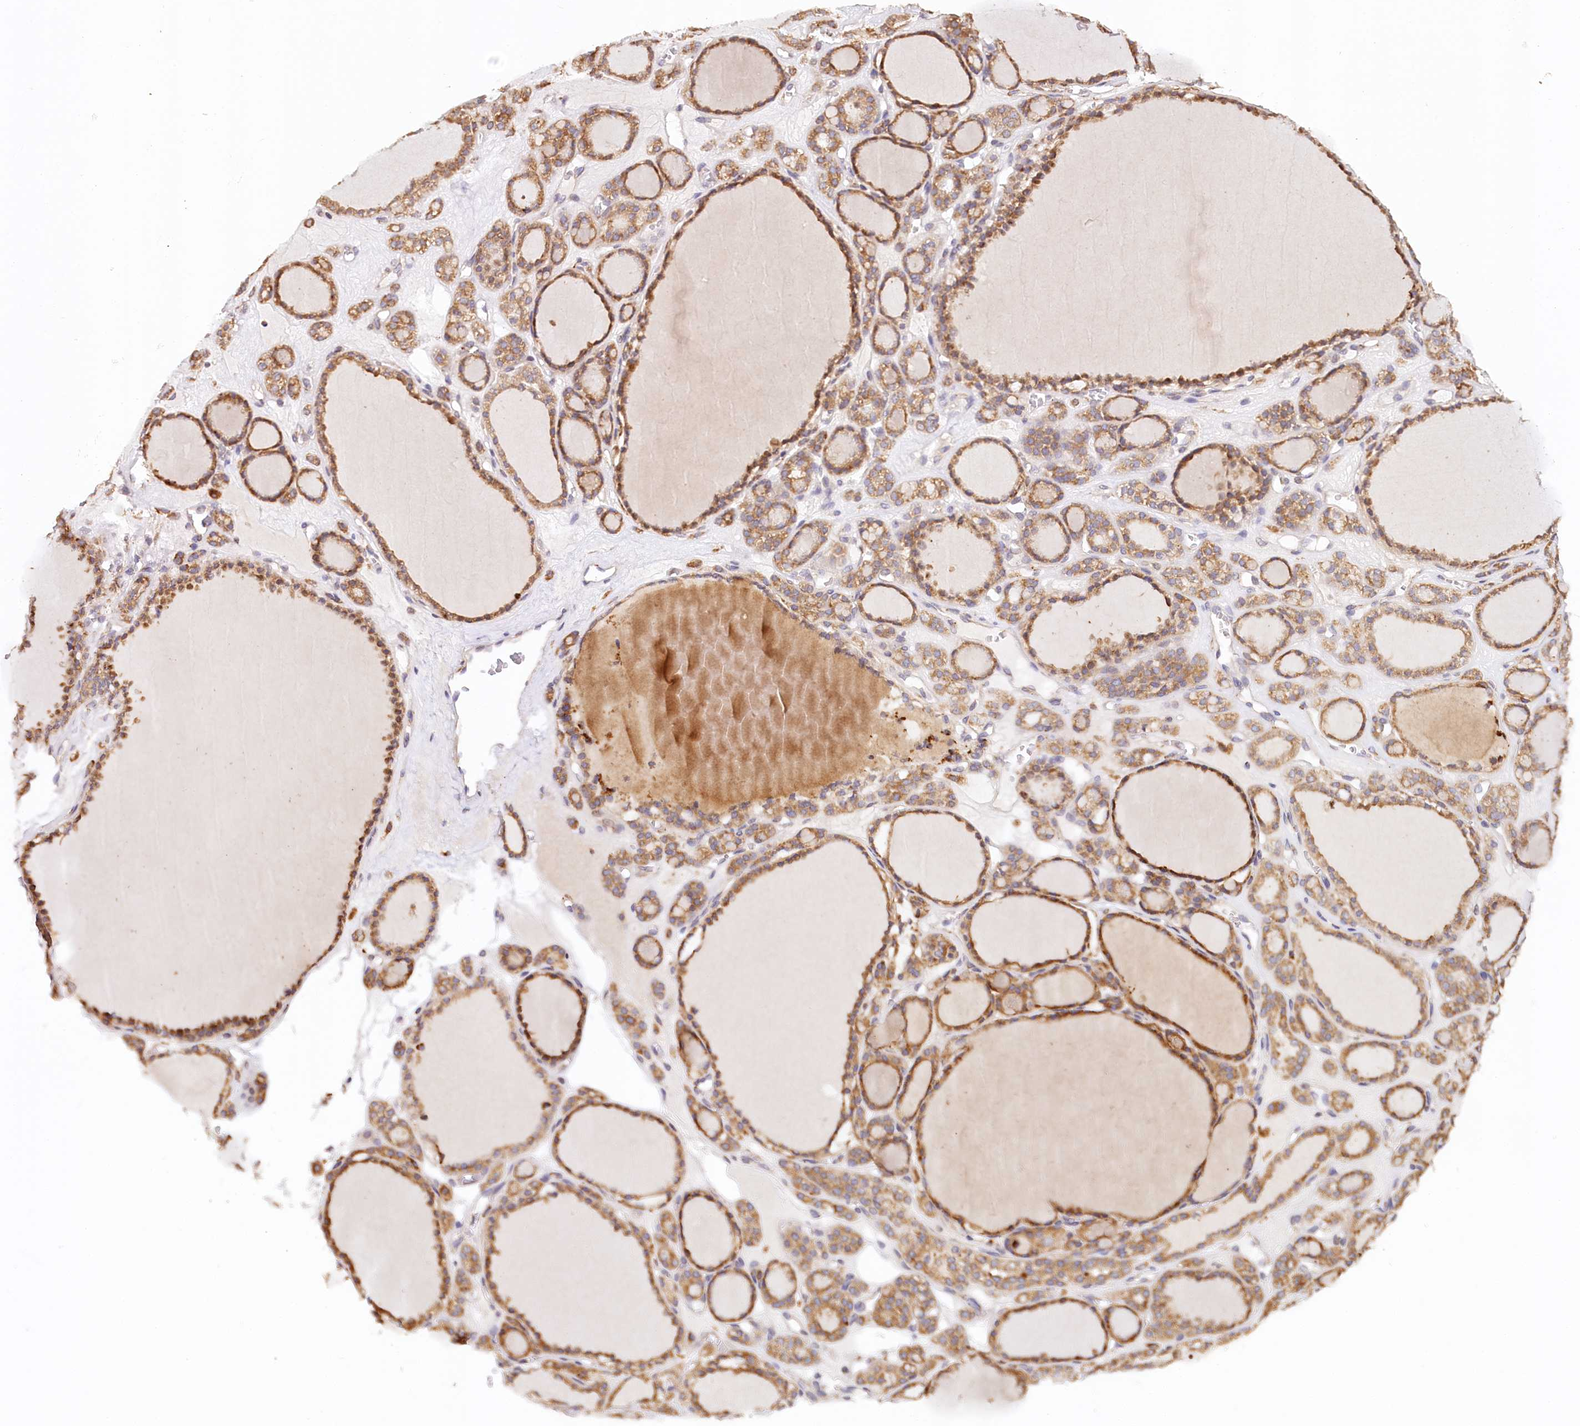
{"staining": {"intensity": "moderate", "quantity": ">75%", "location": "cytoplasmic/membranous"}, "tissue": "thyroid gland", "cell_type": "Glandular cells", "image_type": "normal", "snomed": [{"axis": "morphology", "description": "Normal tissue, NOS"}, {"axis": "topography", "description": "Thyroid gland"}], "caption": "The photomicrograph demonstrates a brown stain indicating the presence of a protein in the cytoplasmic/membranous of glandular cells in thyroid gland. Immunohistochemistry (ihc) stains the protein in brown and the nuclei are stained blue.", "gene": "VEGFA", "patient": {"sex": "female", "age": 28}}